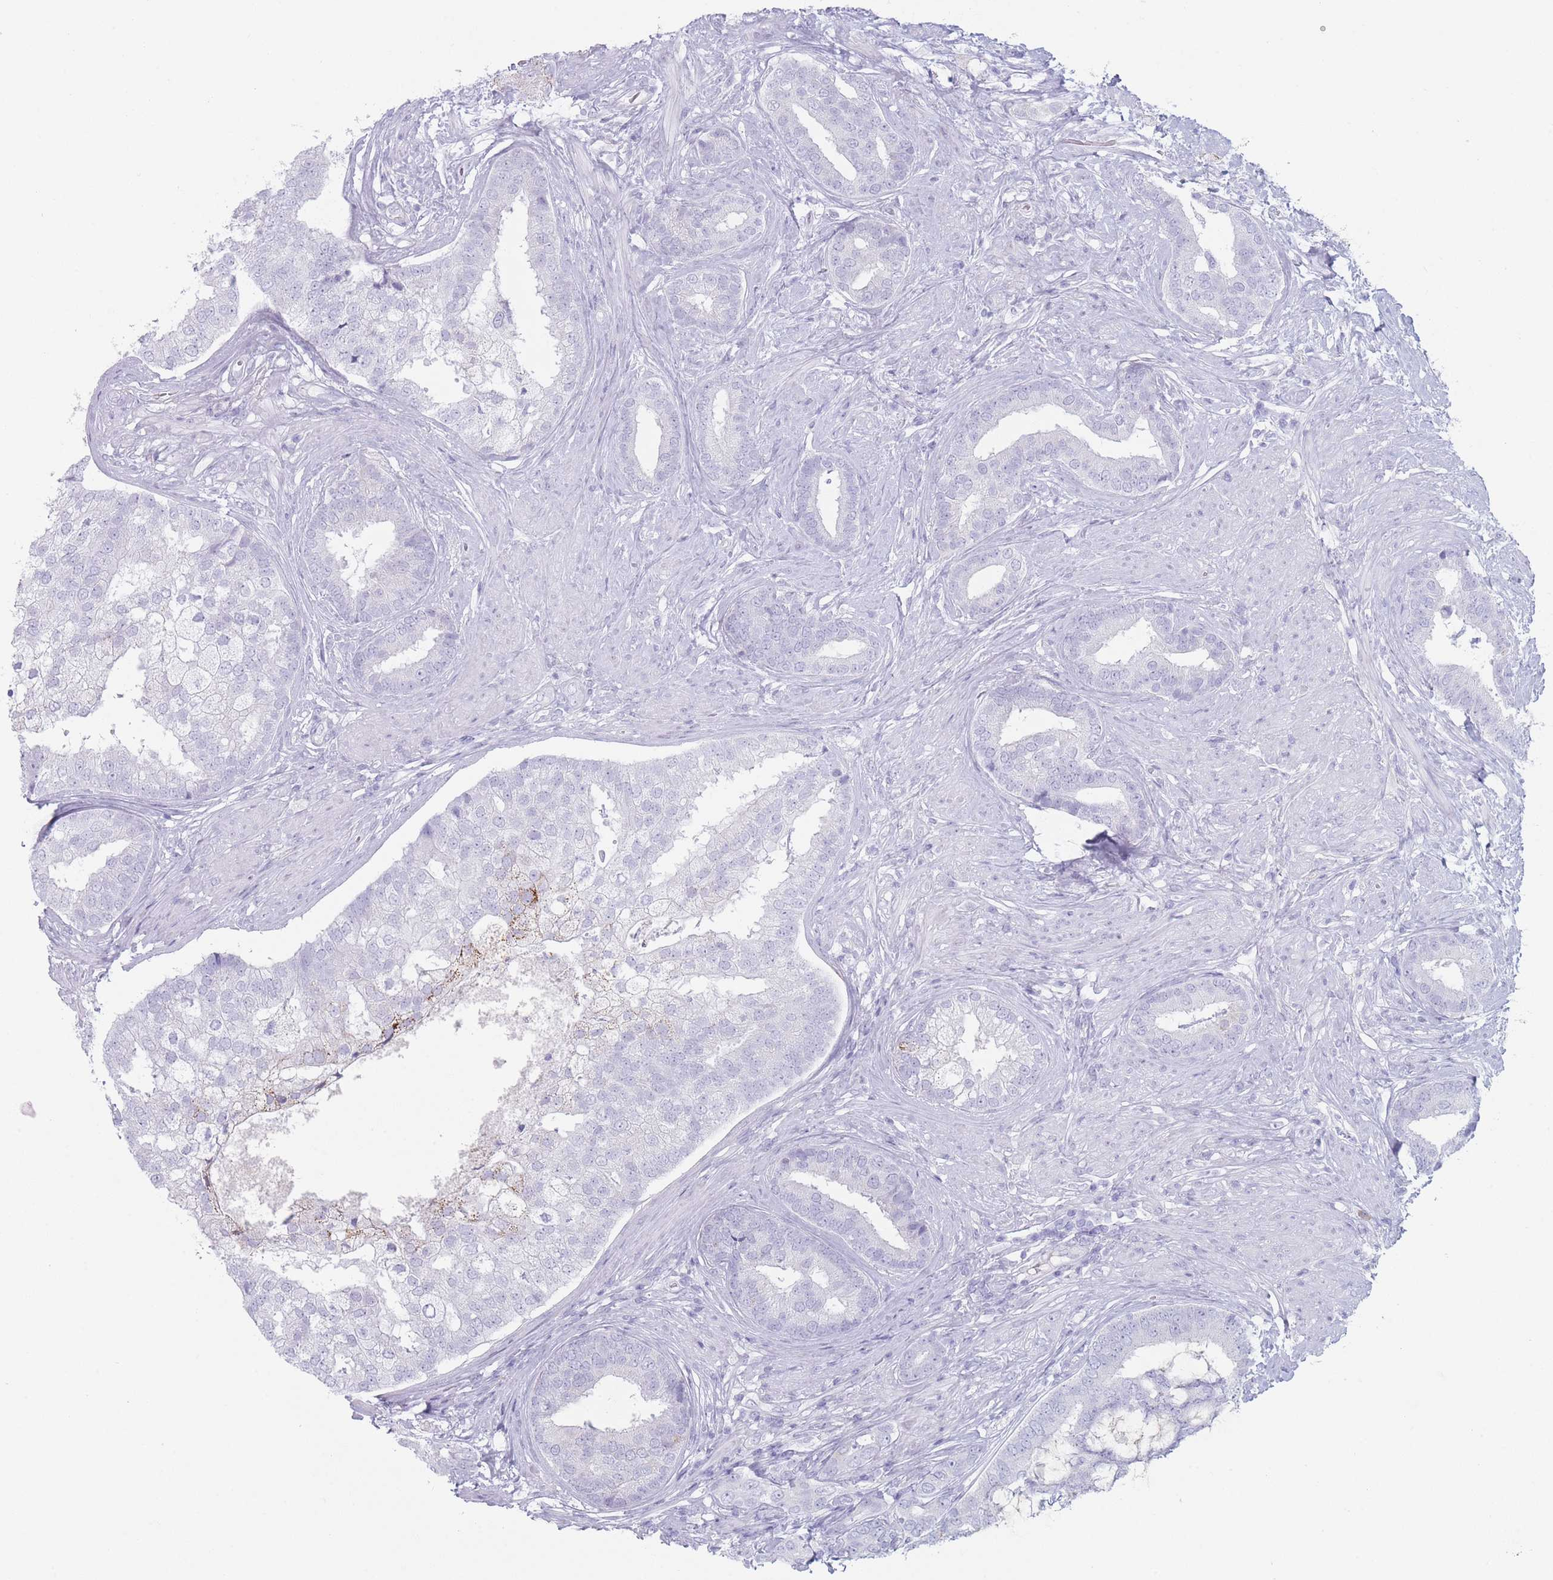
{"staining": {"intensity": "negative", "quantity": "none", "location": "none"}, "tissue": "prostate cancer", "cell_type": "Tumor cells", "image_type": "cancer", "snomed": [{"axis": "morphology", "description": "Adenocarcinoma, High grade"}, {"axis": "topography", "description": "Prostate"}], "caption": "Adenocarcinoma (high-grade) (prostate) stained for a protein using immunohistochemistry (IHC) demonstrates no positivity tumor cells.", "gene": "GPR12", "patient": {"sex": "male", "age": 55}}